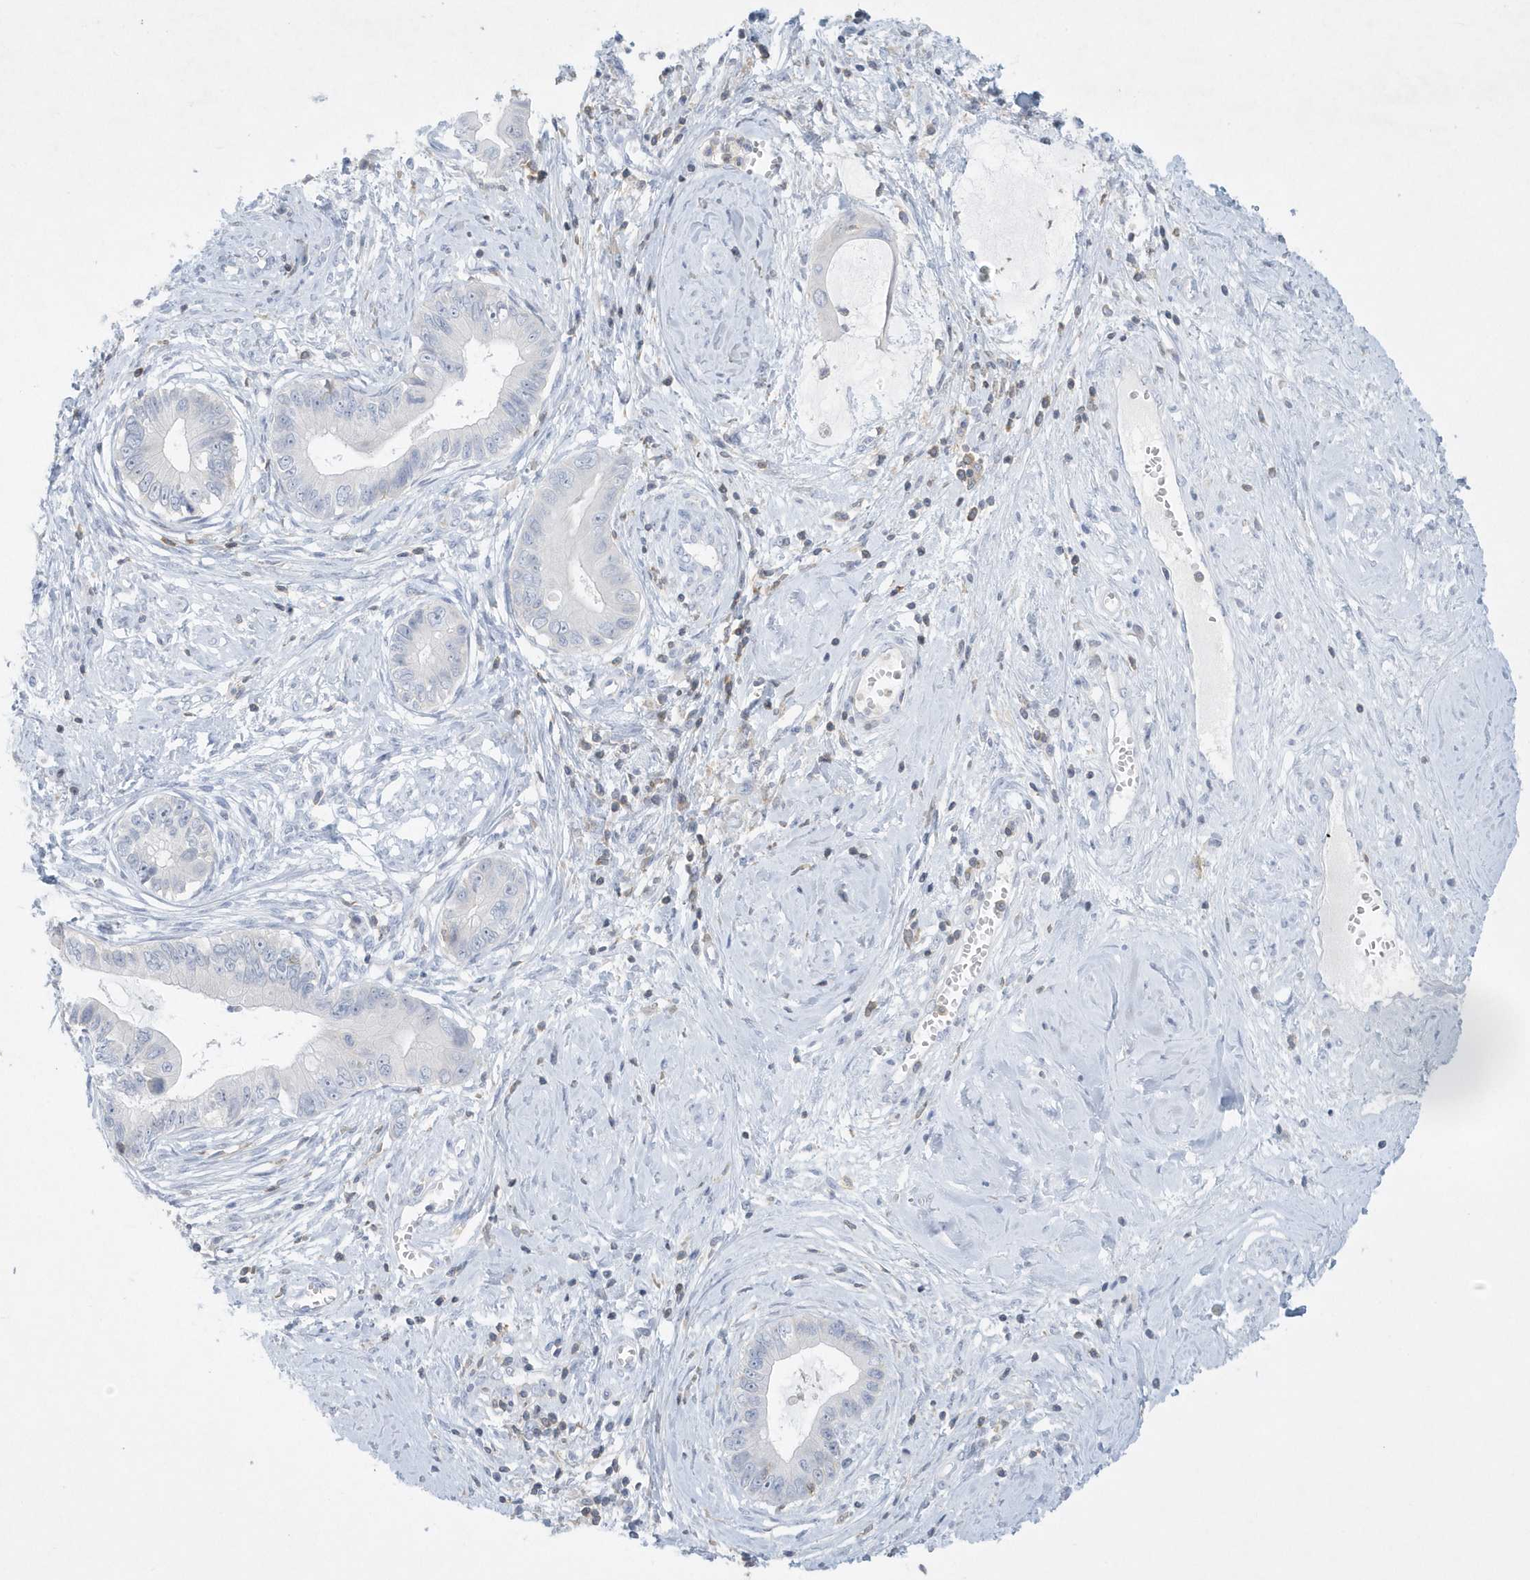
{"staining": {"intensity": "negative", "quantity": "none", "location": "none"}, "tissue": "cervical cancer", "cell_type": "Tumor cells", "image_type": "cancer", "snomed": [{"axis": "morphology", "description": "Adenocarcinoma, NOS"}, {"axis": "topography", "description": "Cervix"}], "caption": "Cervical cancer was stained to show a protein in brown. There is no significant staining in tumor cells. Brightfield microscopy of IHC stained with DAB (brown) and hematoxylin (blue), captured at high magnification.", "gene": "PSD4", "patient": {"sex": "female", "age": 44}}